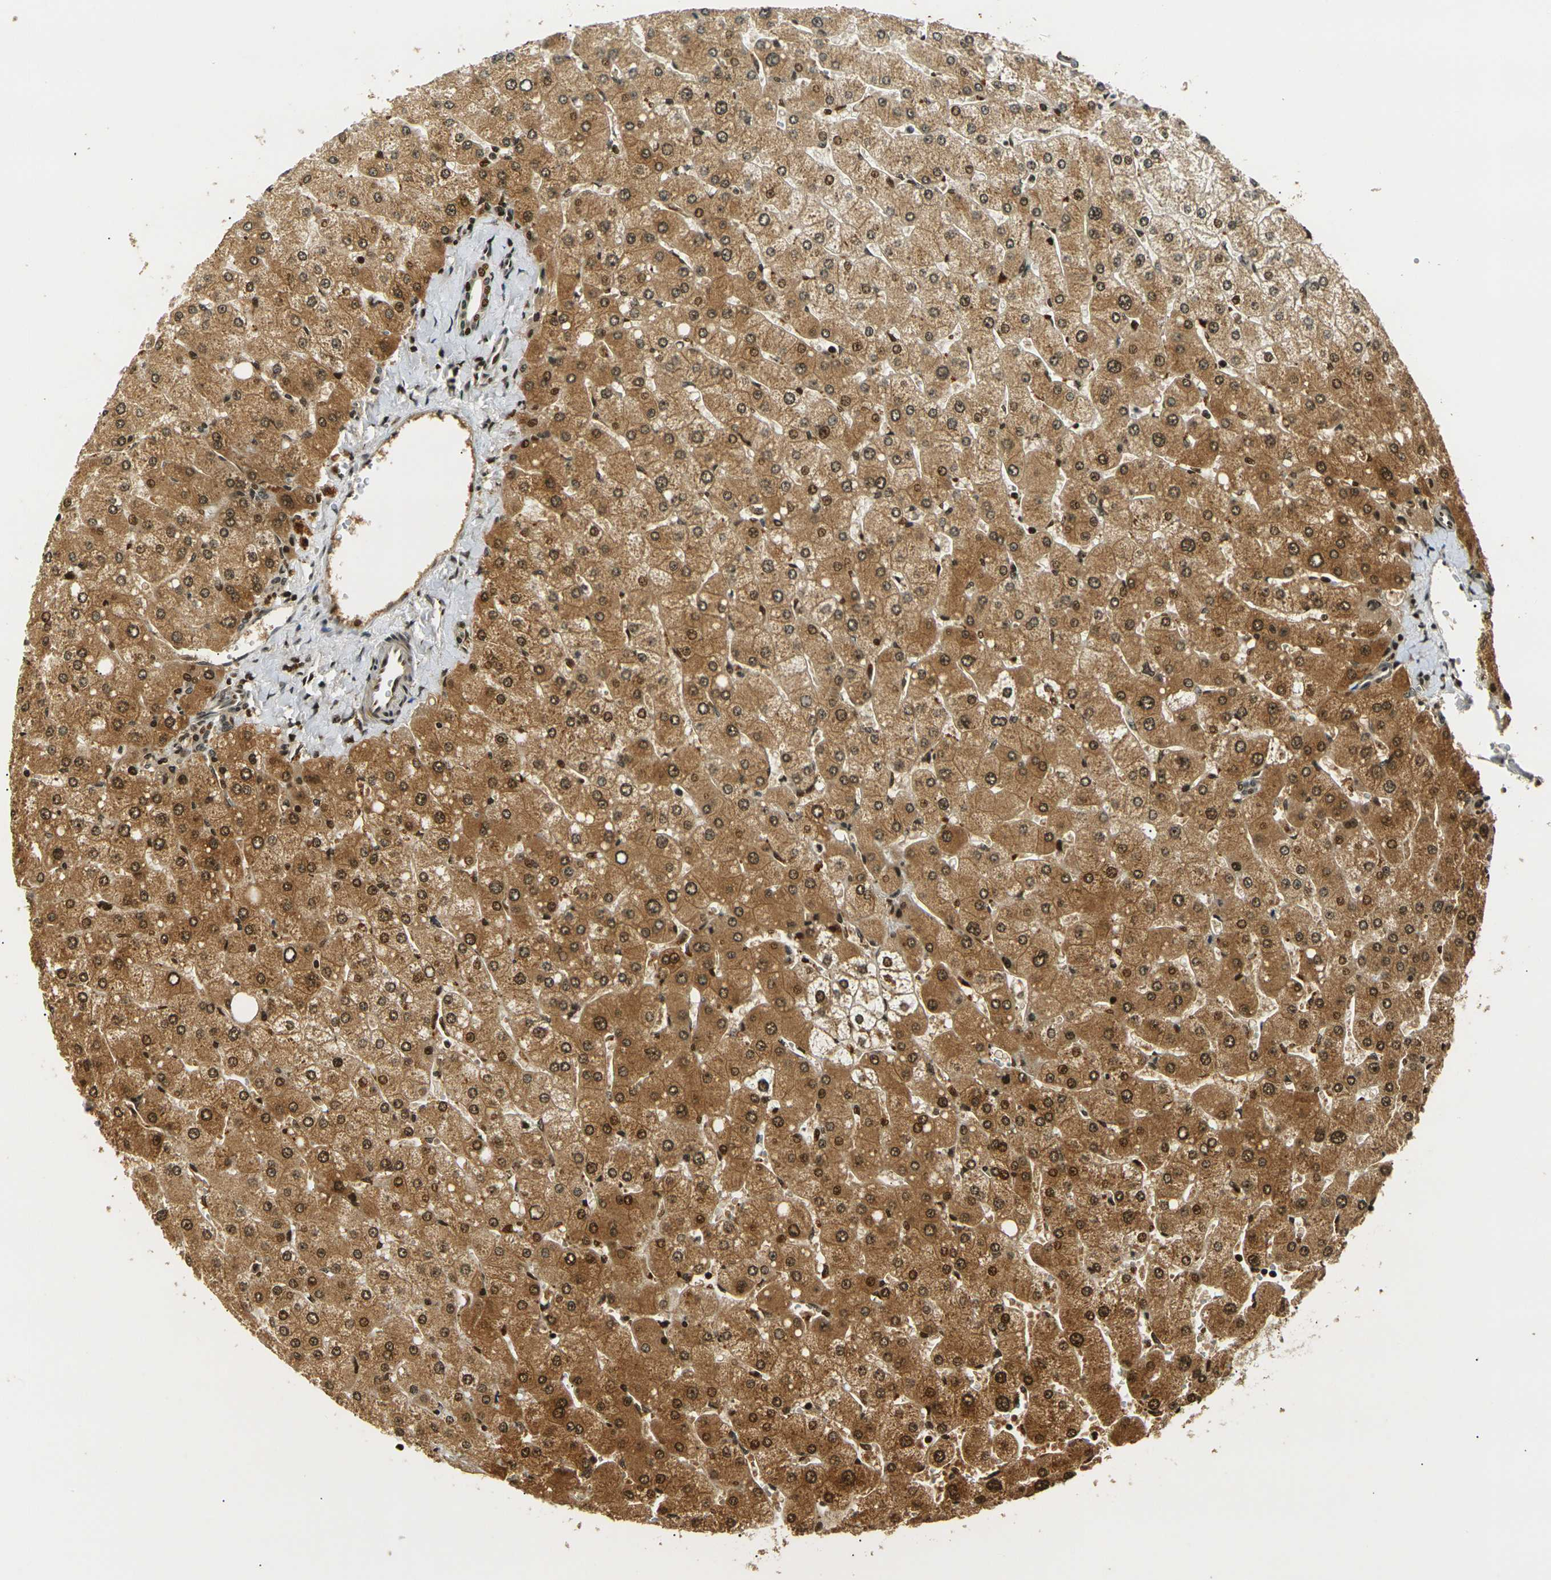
{"staining": {"intensity": "strong", "quantity": "25%-75%", "location": "nuclear"}, "tissue": "liver", "cell_type": "Cholangiocytes", "image_type": "normal", "snomed": [{"axis": "morphology", "description": "Normal tissue, NOS"}, {"axis": "topography", "description": "Liver"}], "caption": "Protein staining of normal liver reveals strong nuclear staining in approximately 25%-75% of cholangiocytes.", "gene": "ACTL6A", "patient": {"sex": "male", "age": 55}}